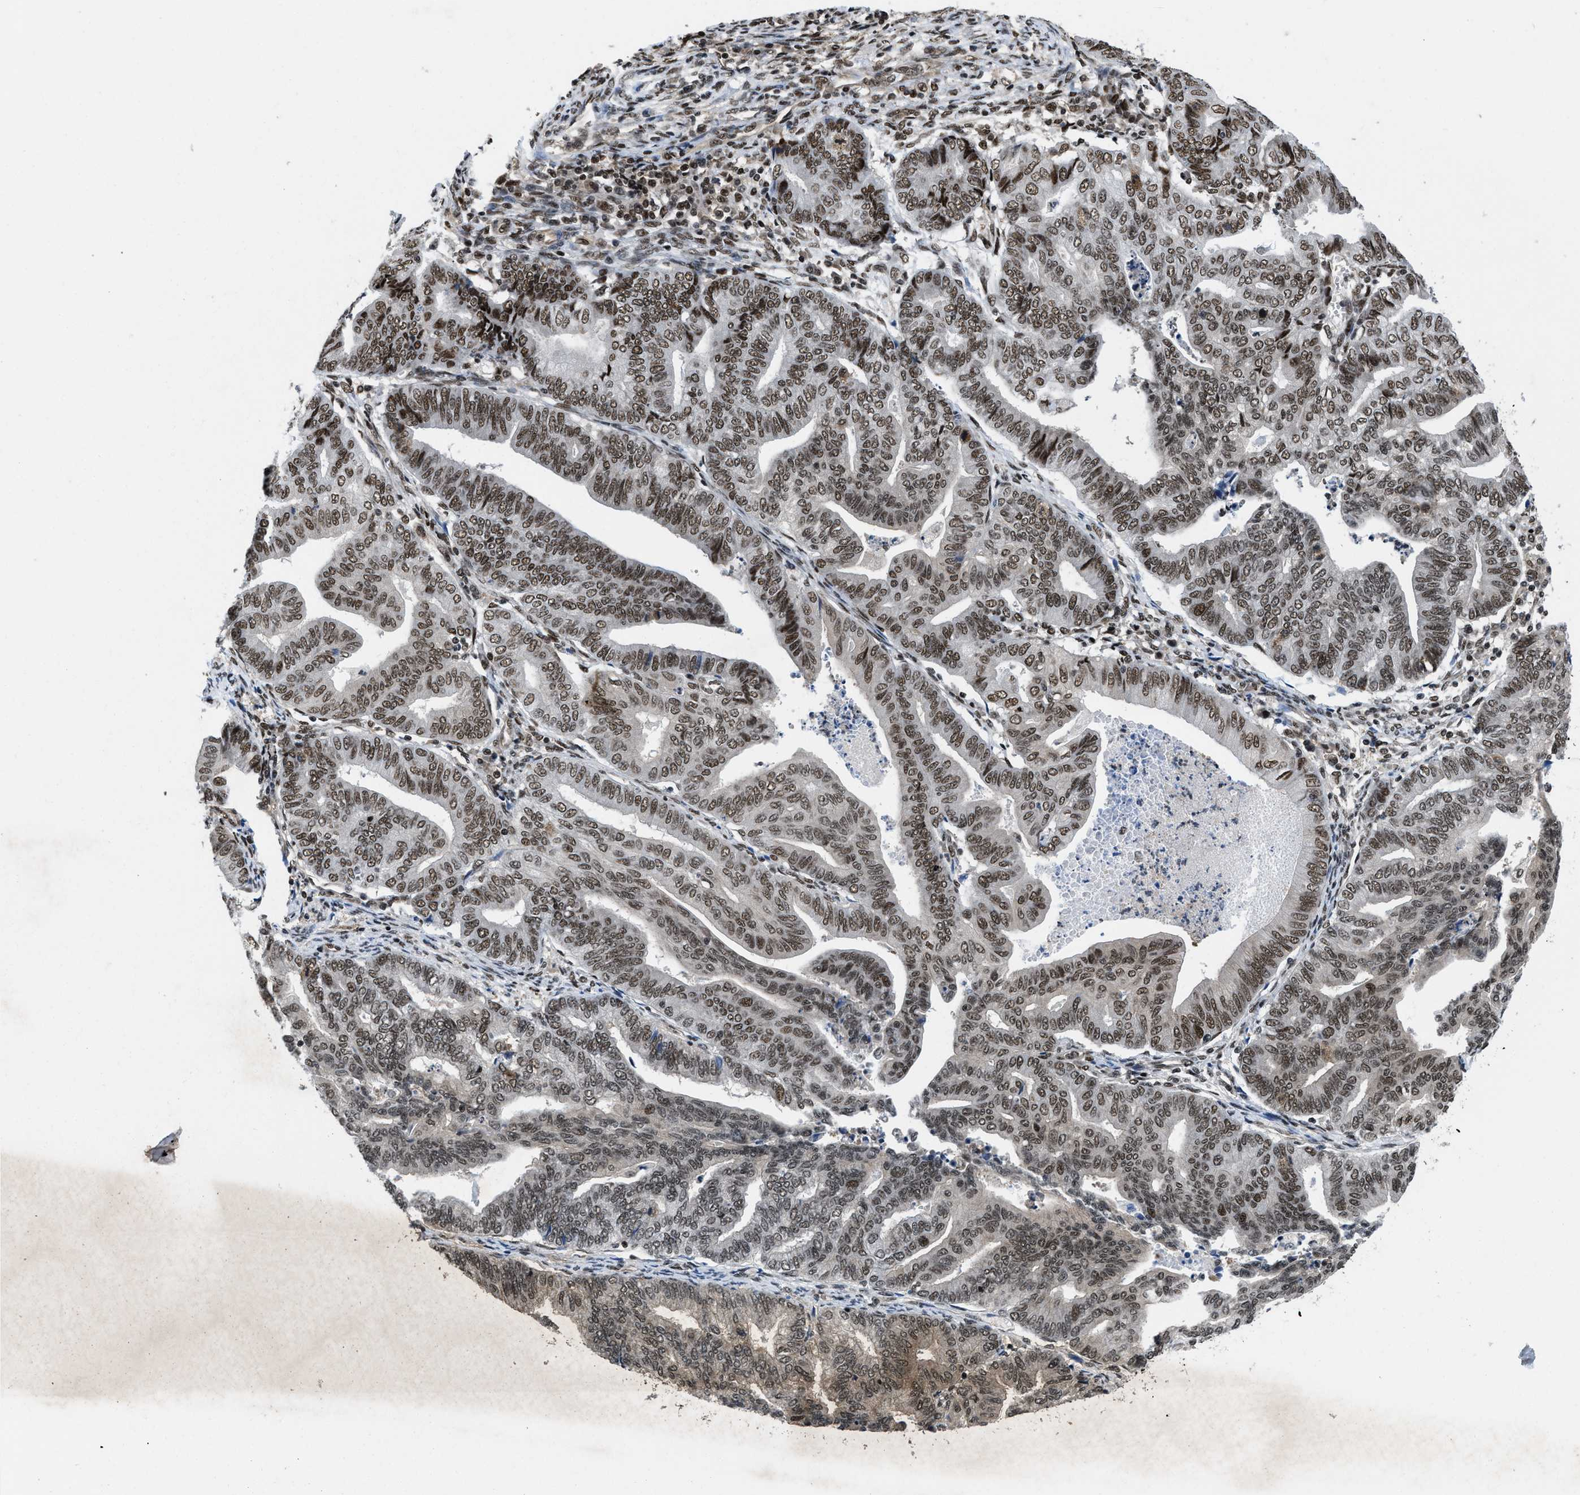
{"staining": {"intensity": "moderate", "quantity": ">75%", "location": "nuclear"}, "tissue": "endometrial cancer", "cell_type": "Tumor cells", "image_type": "cancer", "snomed": [{"axis": "morphology", "description": "Adenocarcinoma, NOS"}, {"axis": "topography", "description": "Endometrium"}], "caption": "An image showing moderate nuclear positivity in approximately >75% of tumor cells in adenocarcinoma (endometrial), as visualized by brown immunohistochemical staining.", "gene": "SAFB", "patient": {"sex": "female", "age": 79}}